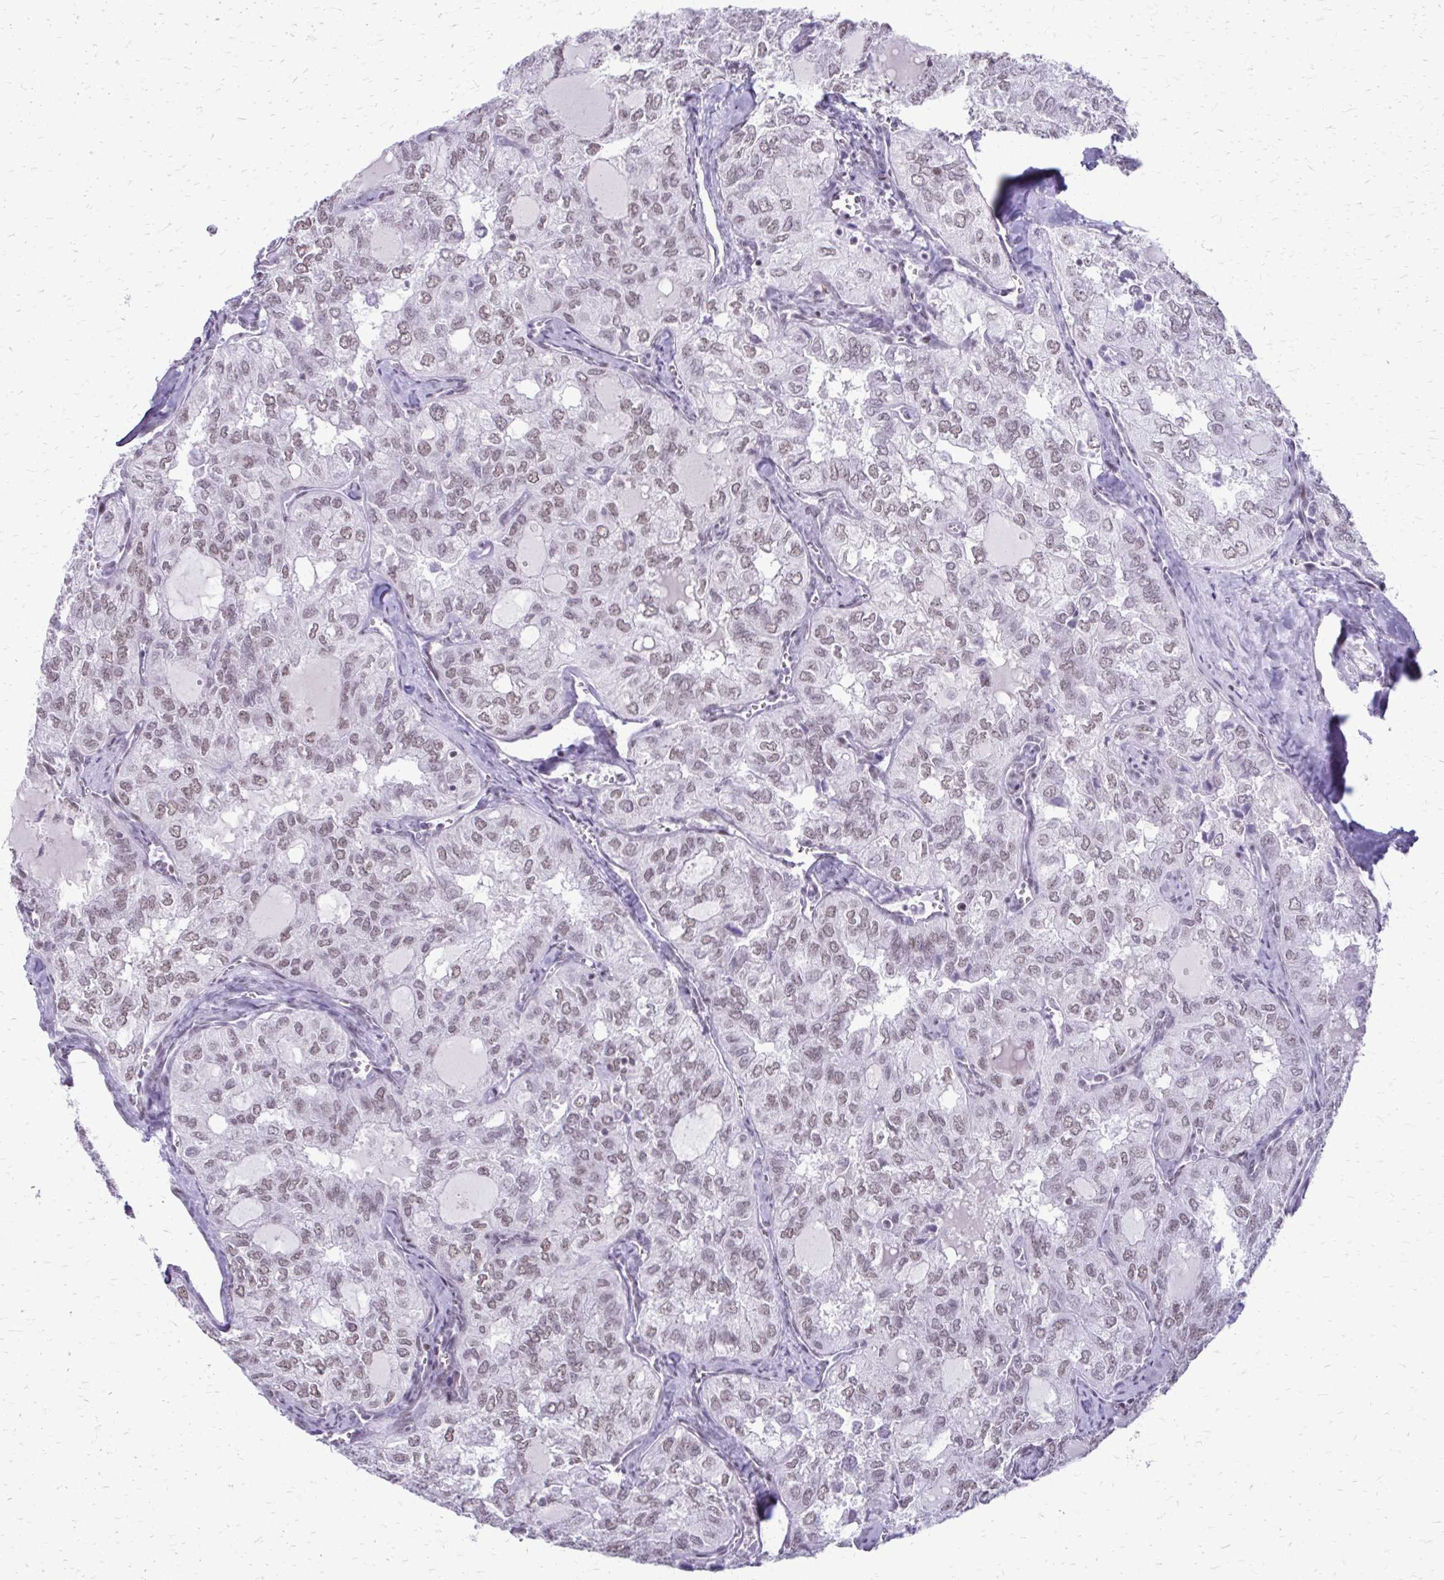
{"staining": {"intensity": "weak", "quantity": ">75%", "location": "nuclear"}, "tissue": "thyroid cancer", "cell_type": "Tumor cells", "image_type": "cancer", "snomed": [{"axis": "morphology", "description": "Follicular adenoma carcinoma, NOS"}, {"axis": "topography", "description": "Thyroid gland"}], "caption": "Weak nuclear protein positivity is appreciated in about >75% of tumor cells in thyroid cancer.", "gene": "SS18", "patient": {"sex": "male", "age": 75}}